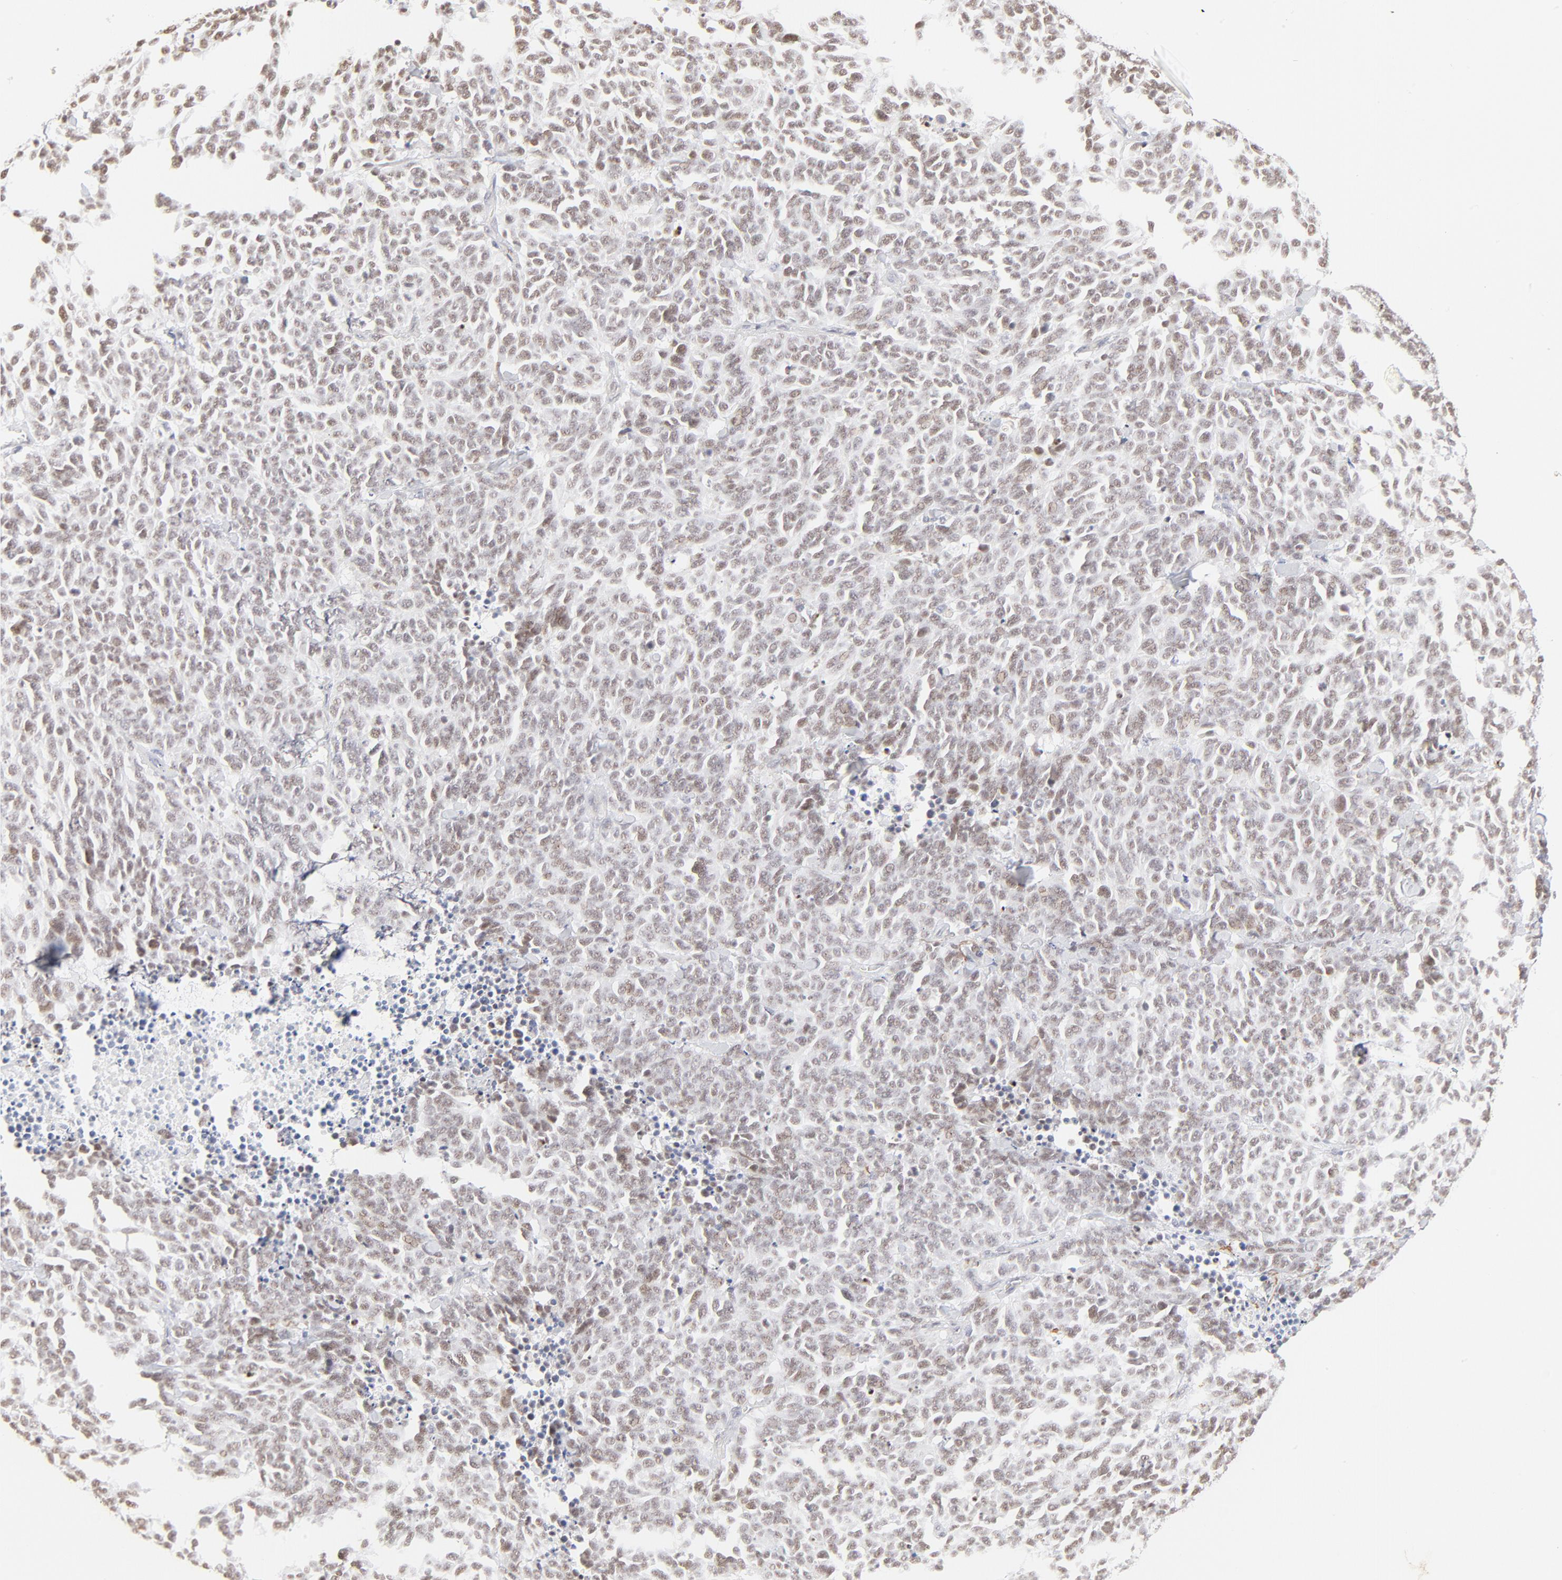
{"staining": {"intensity": "weak", "quantity": "25%-75%", "location": "nuclear"}, "tissue": "lung cancer", "cell_type": "Tumor cells", "image_type": "cancer", "snomed": [{"axis": "morphology", "description": "Neoplasm, malignant, NOS"}, {"axis": "topography", "description": "Lung"}], "caption": "Protein staining of malignant neoplasm (lung) tissue demonstrates weak nuclear positivity in approximately 25%-75% of tumor cells. Immunohistochemistry (ihc) stains the protein of interest in brown and the nuclei are stained blue.", "gene": "PBX1", "patient": {"sex": "female", "age": 58}}